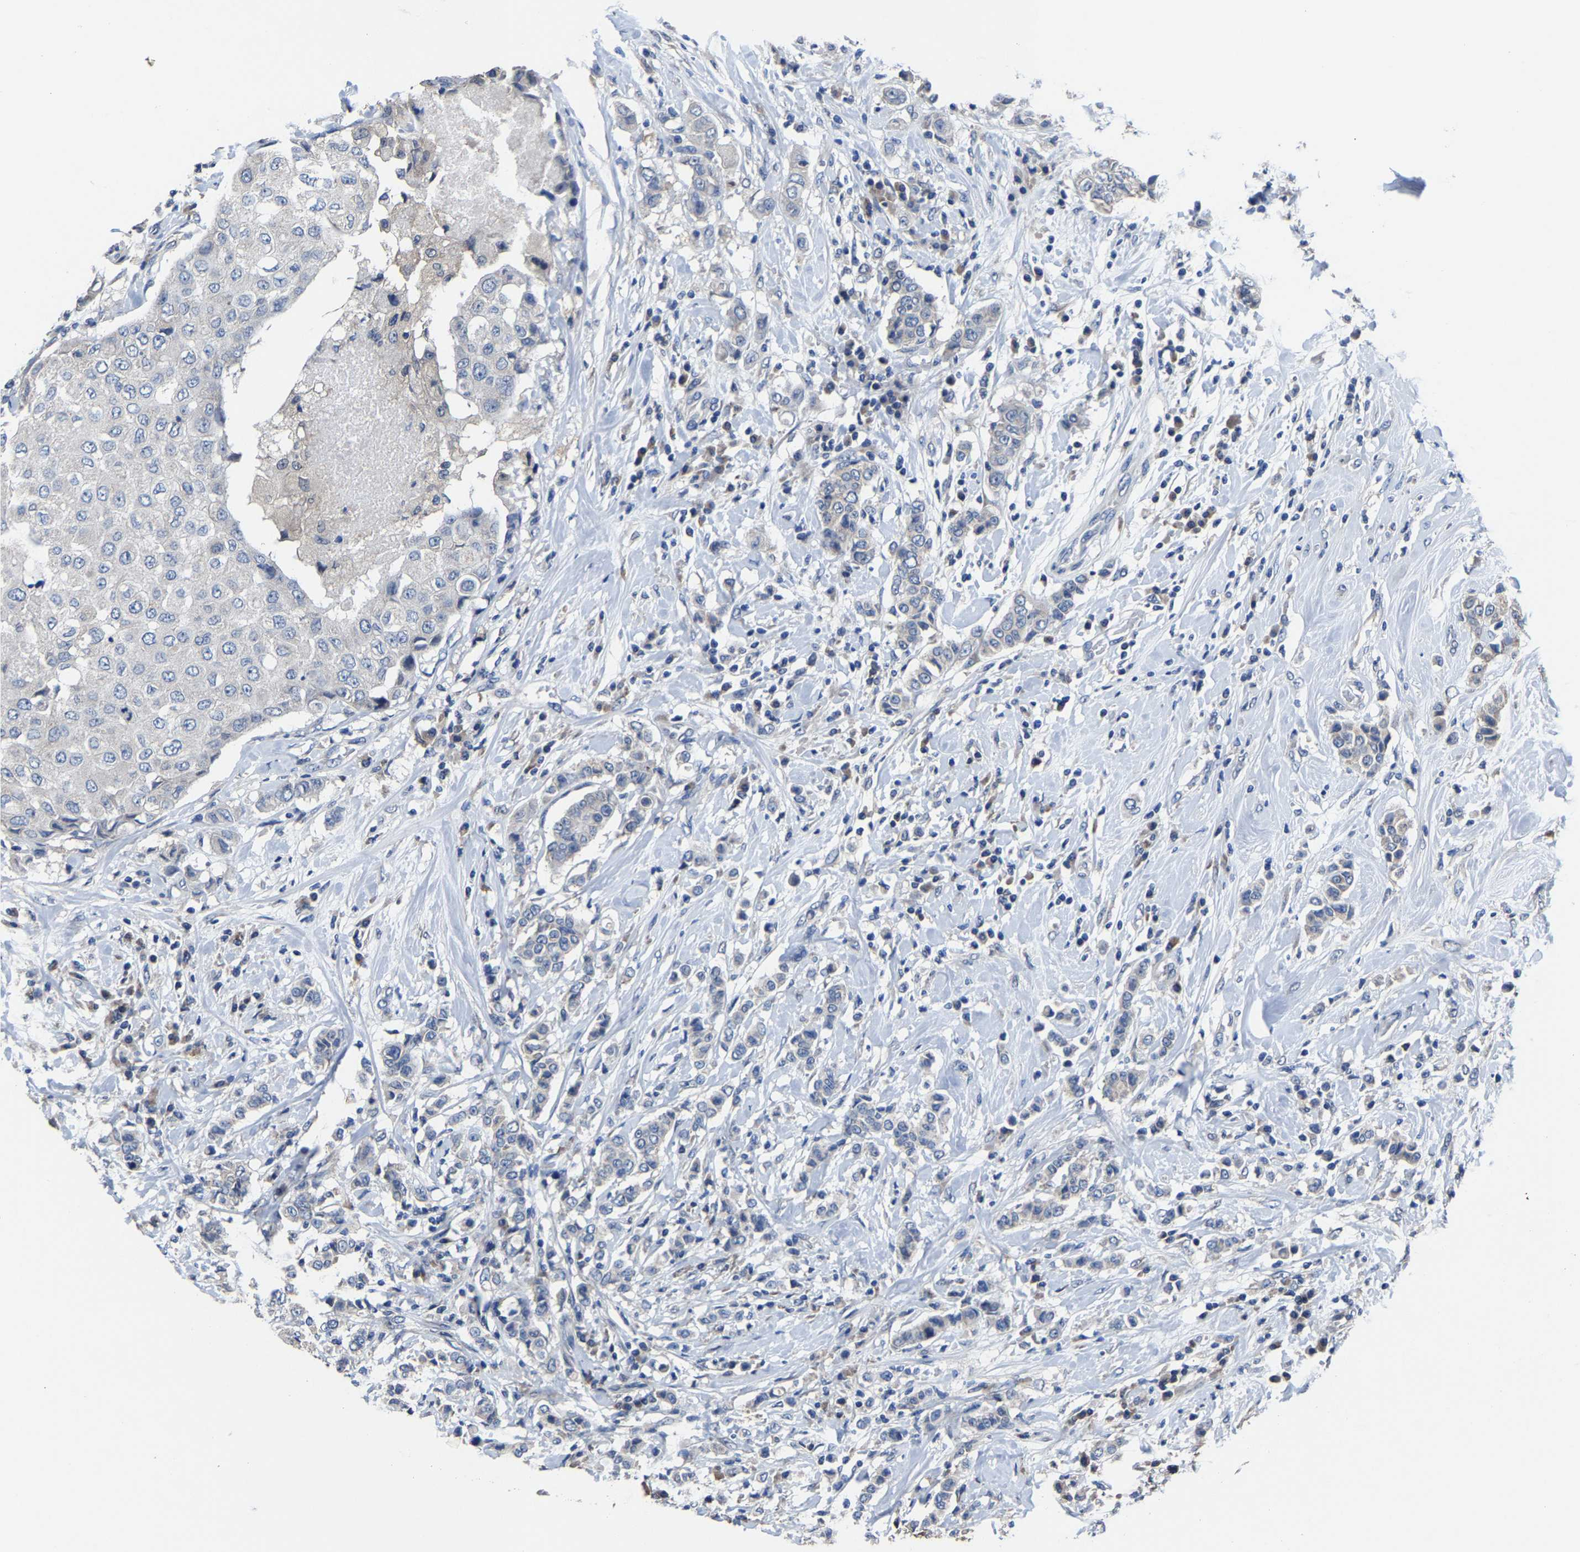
{"staining": {"intensity": "negative", "quantity": "none", "location": "none"}, "tissue": "breast cancer", "cell_type": "Tumor cells", "image_type": "cancer", "snomed": [{"axis": "morphology", "description": "Duct carcinoma"}, {"axis": "topography", "description": "Breast"}], "caption": "This is a photomicrograph of IHC staining of breast cancer (invasive ductal carcinoma), which shows no positivity in tumor cells.", "gene": "EBAG9", "patient": {"sex": "female", "age": 27}}